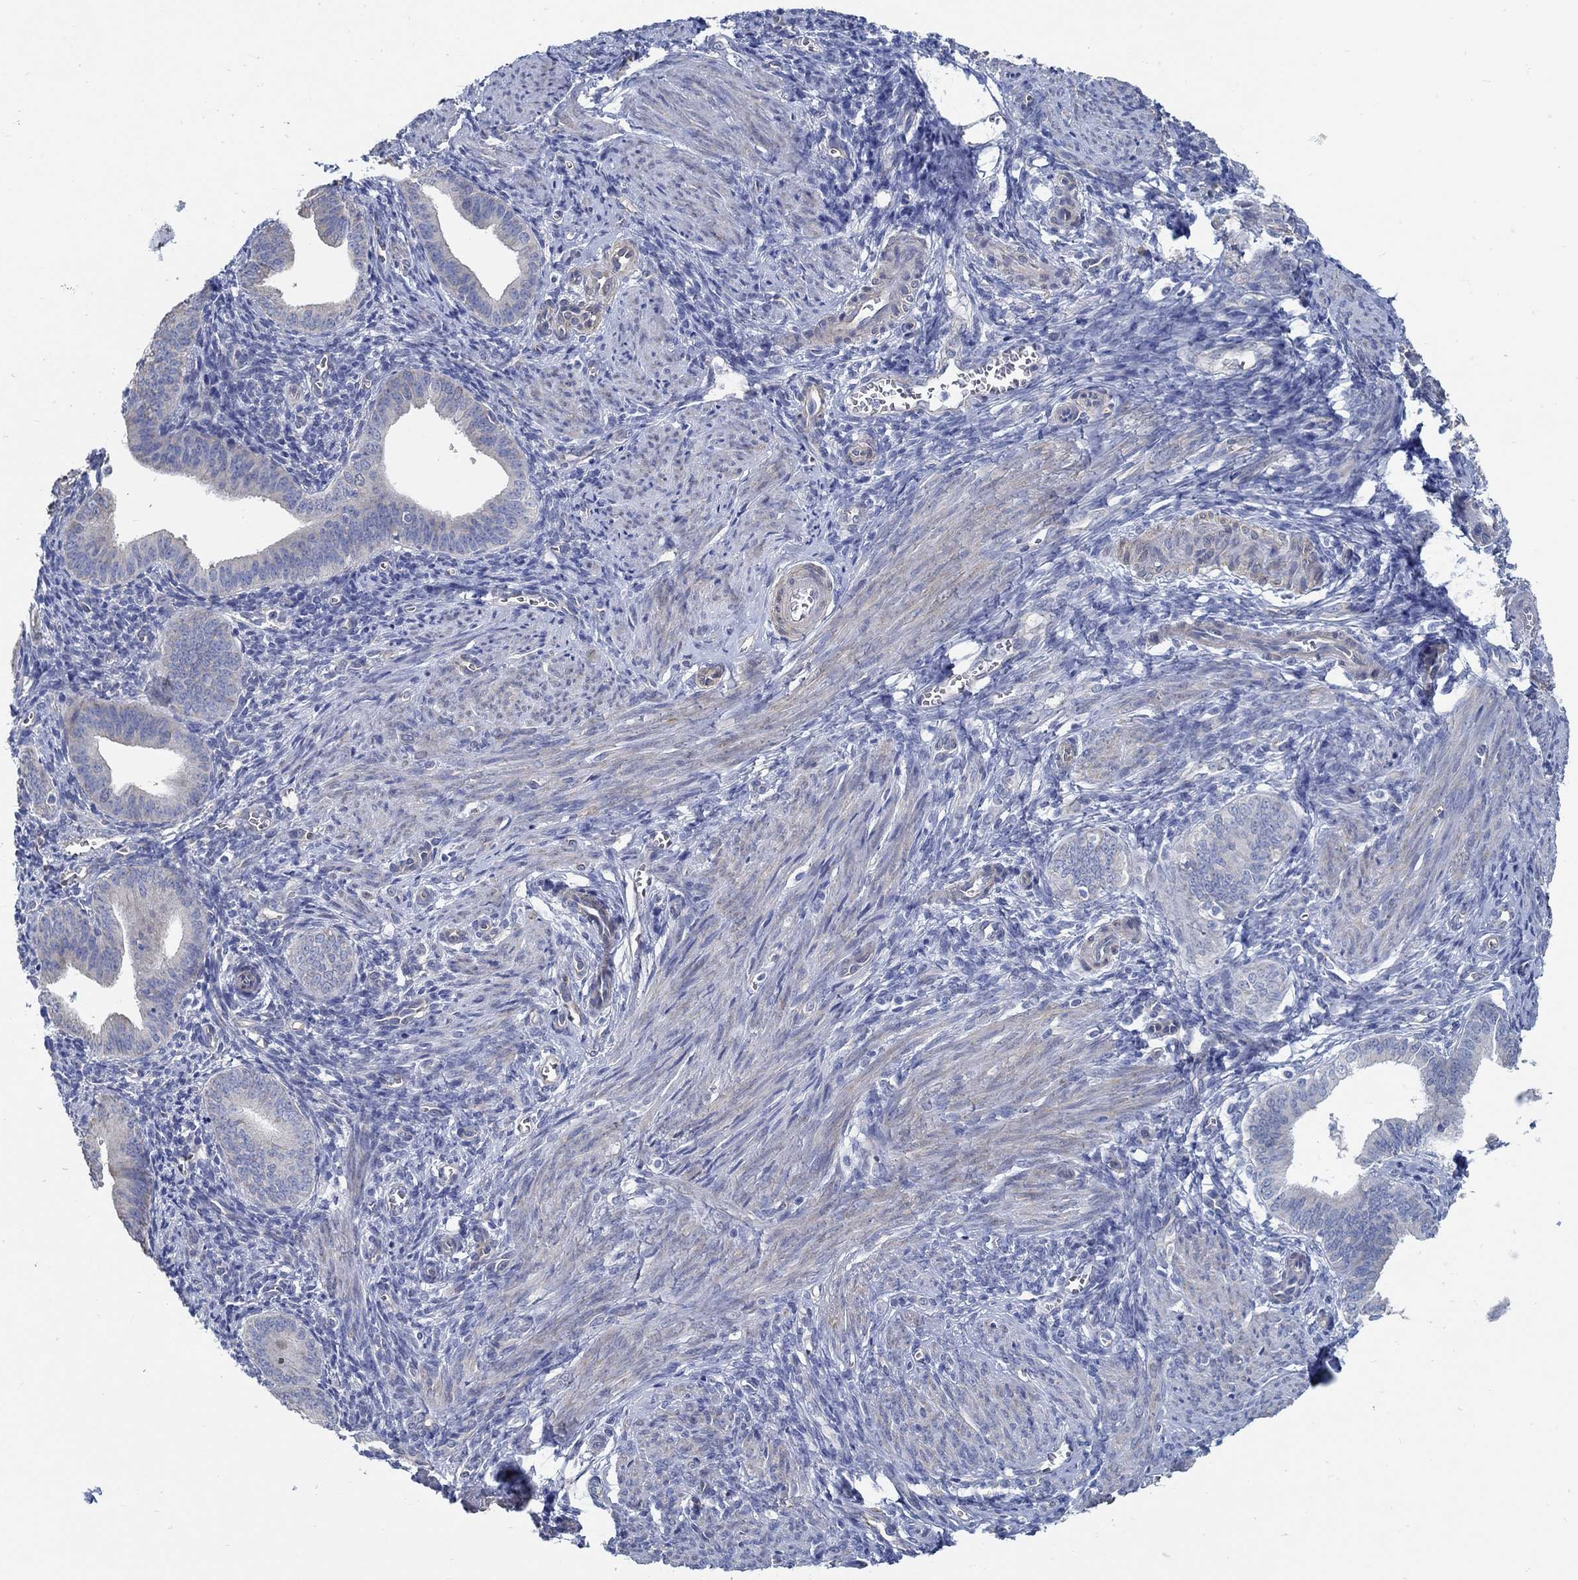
{"staining": {"intensity": "negative", "quantity": "none", "location": "none"}, "tissue": "endometrium", "cell_type": "Cells in endometrial stroma", "image_type": "normal", "snomed": [{"axis": "morphology", "description": "Normal tissue, NOS"}, {"axis": "topography", "description": "Endometrium"}], "caption": "Micrograph shows no significant protein staining in cells in endometrial stroma of unremarkable endometrium. Nuclei are stained in blue.", "gene": "C15orf39", "patient": {"sex": "female", "age": 42}}